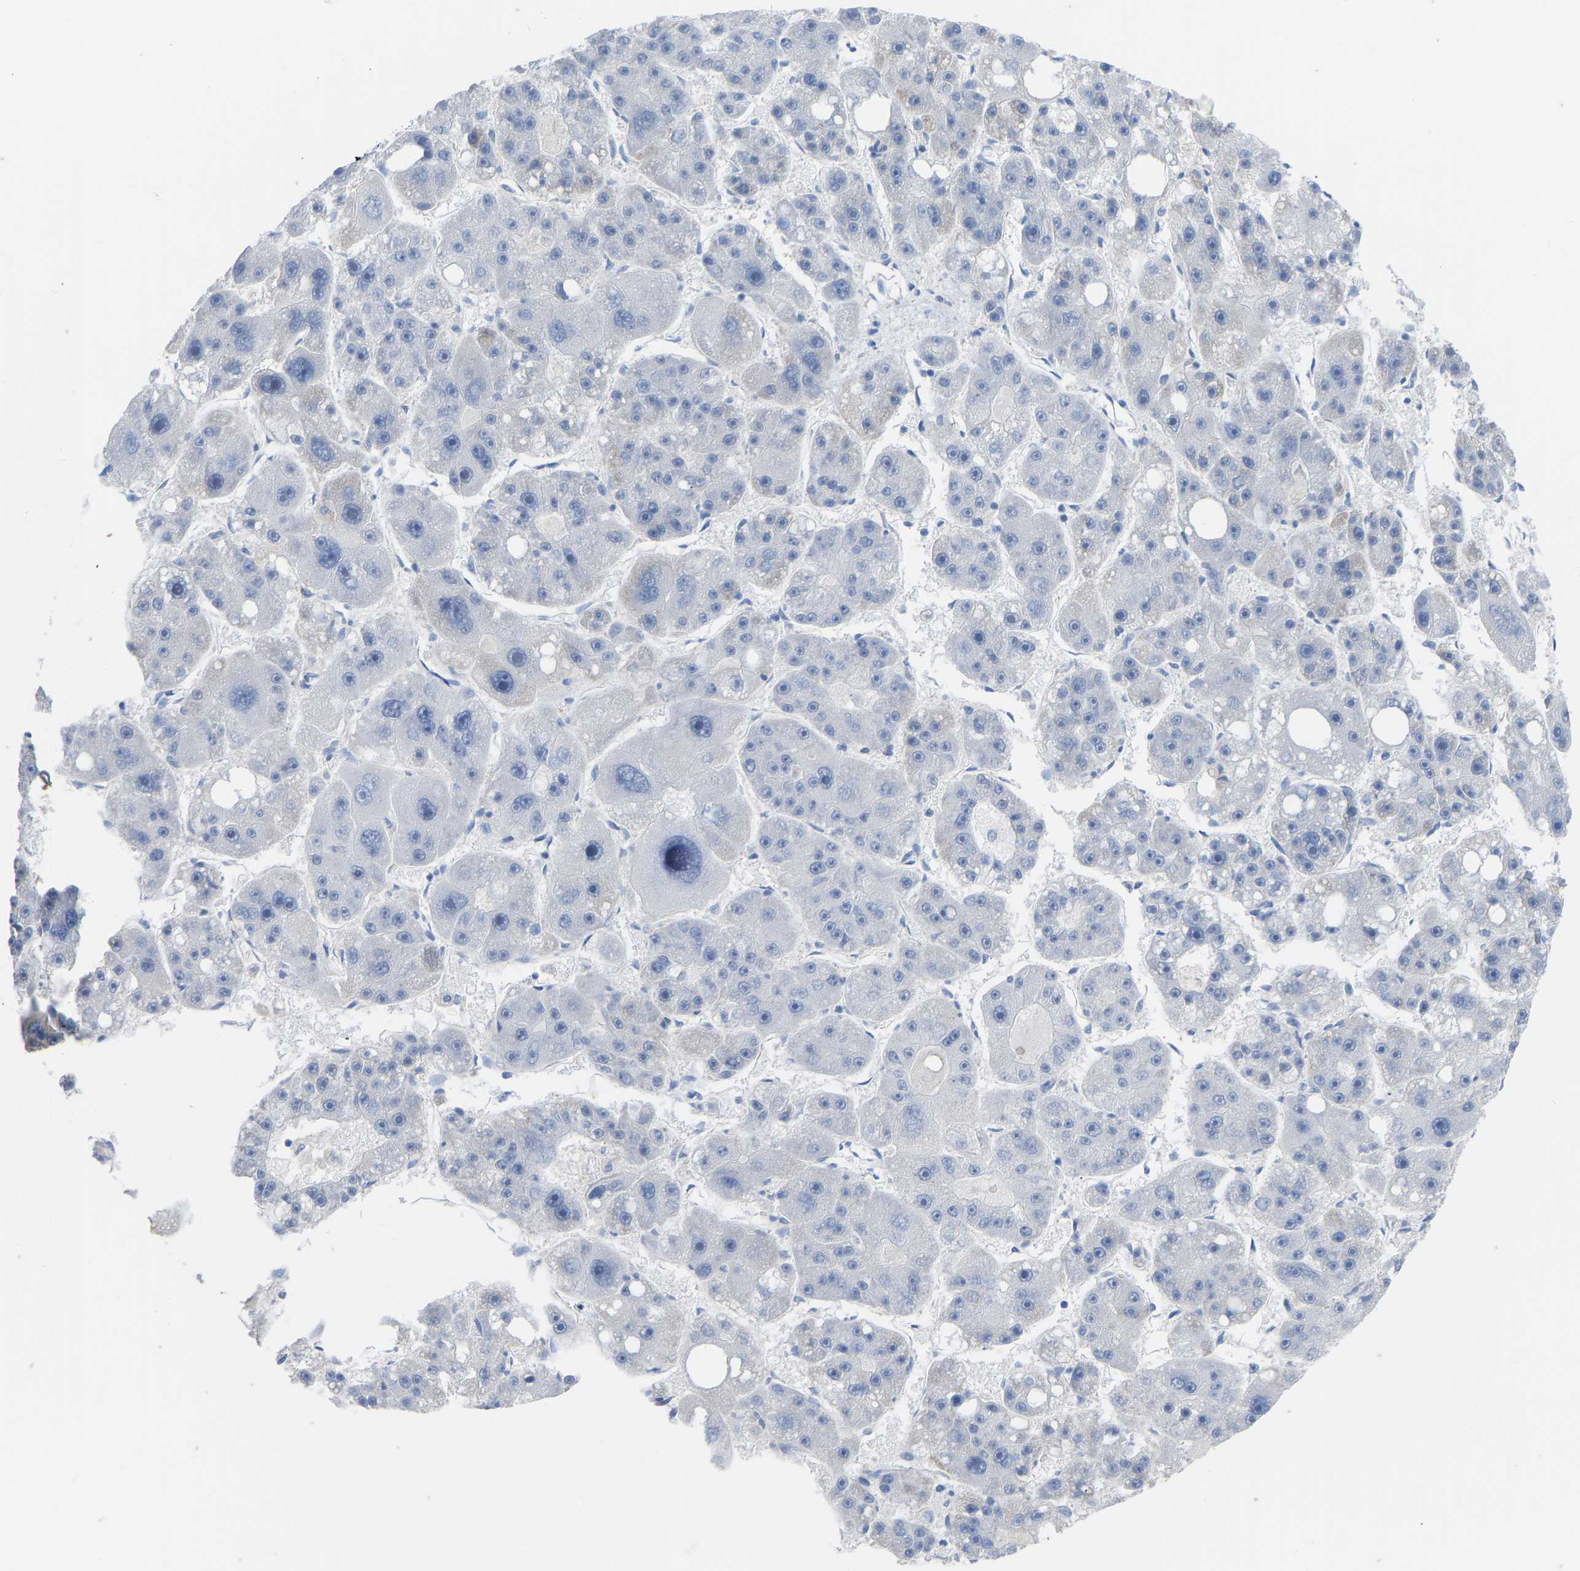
{"staining": {"intensity": "negative", "quantity": "none", "location": "none"}, "tissue": "liver cancer", "cell_type": "Tumor cells", "image_type": "cancer", "snomed": [{"axis": "morphology", "description": "Carcinoma, Hepatocellular, NOS"}, {"axis": "topography", "description": "Liver"}], "caption": "This is a micrograph of immunohistochemistry staining of liver cancer (hepatocellular carcinoma), which shows no expression in tumor cells.", "gene": "OLIG2", "patient": {"sex": "female", "age": 61}}